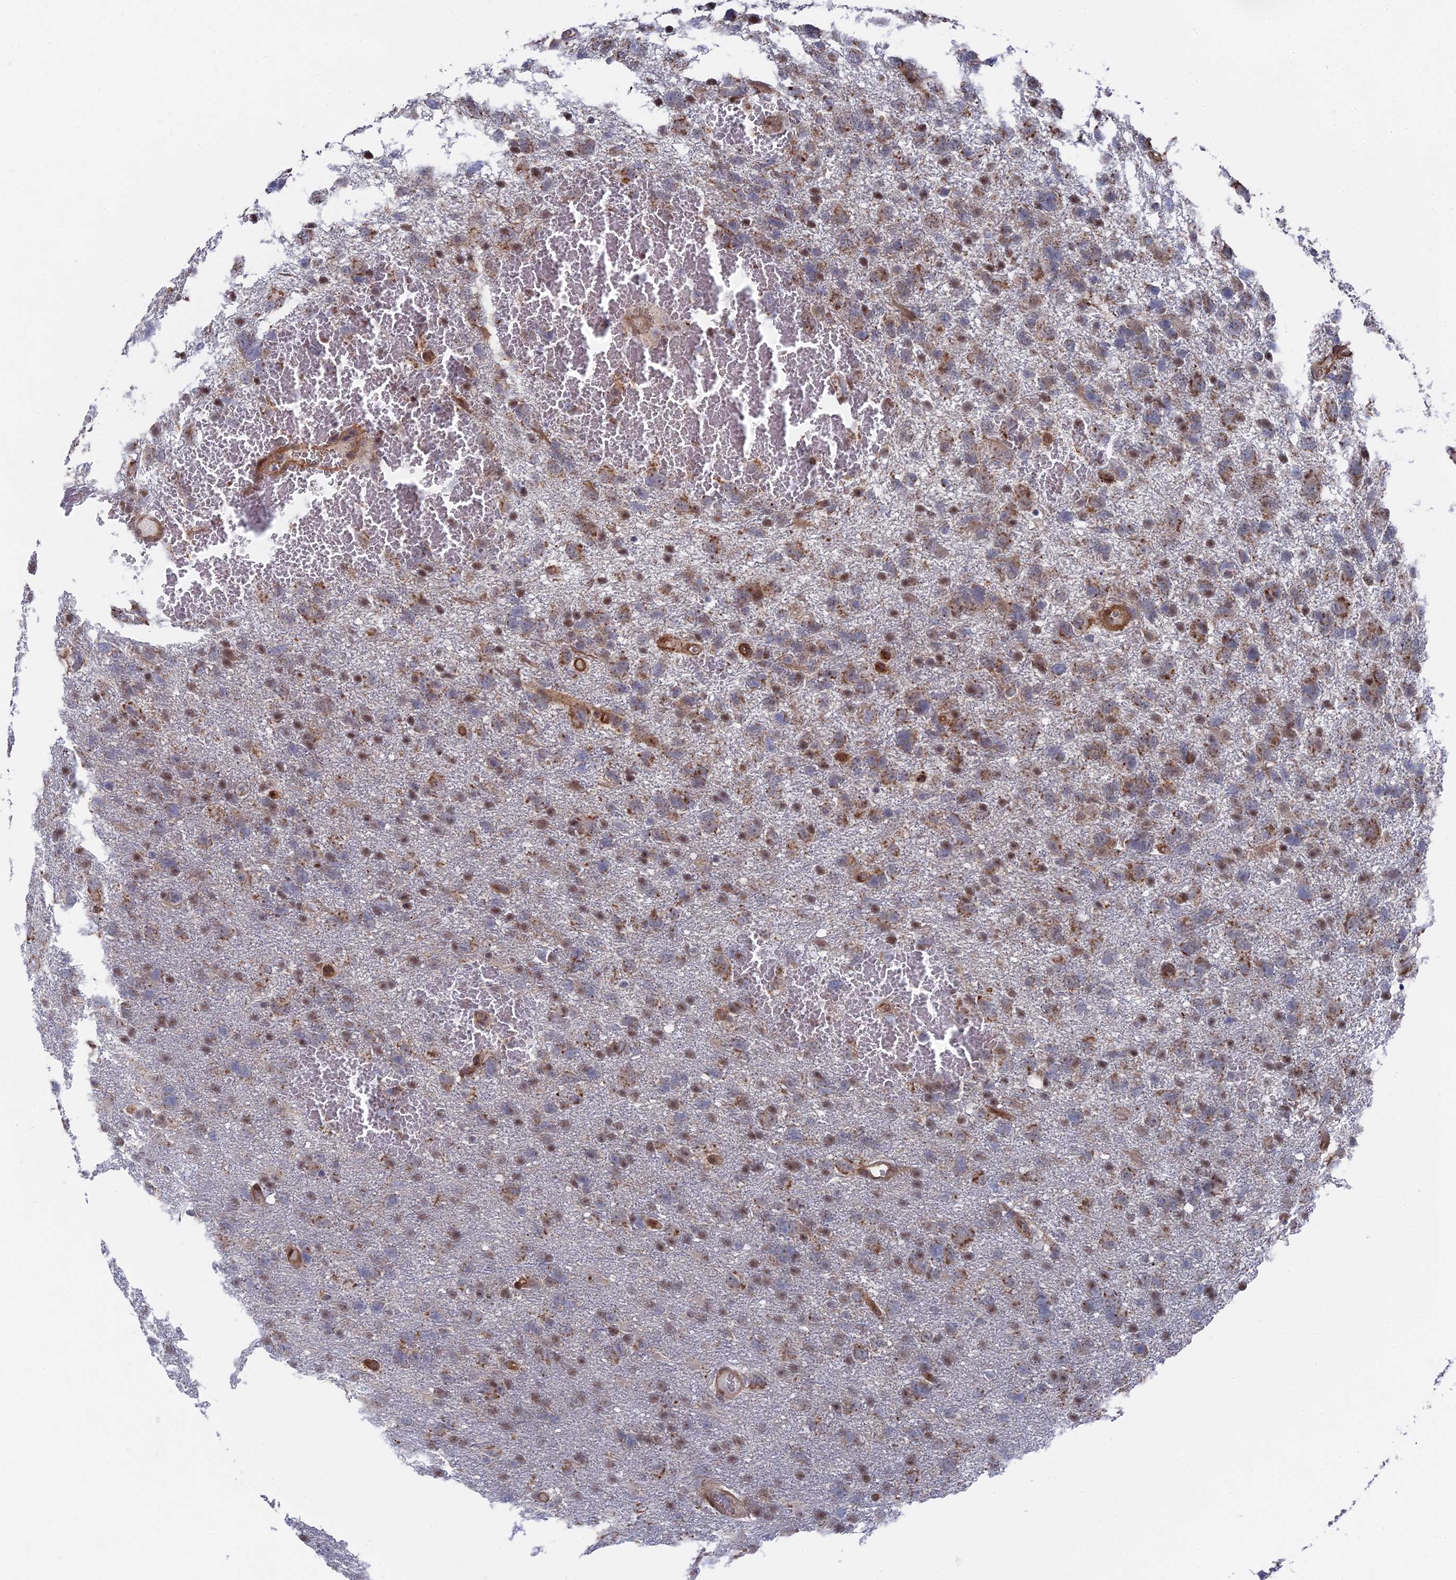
{"staining": {"intensity": "moderate", "quantity": "25%-75%", "location": "cytoplasmic/membranous"}, "tissue": "glioma", "cell_type": "Tumor cells", "image_type": "cancer", "snomed": [{"axis": "morphology", "description": "Glioma, malignant, High grade"}, {"axis": "topography", "description": "Brain"}], "caption": "Protein expression analysis of human glioma reveals moderate cytoplasmic/membranous staining in about 25%-75% of tumor cells. Immunohistochemistry stains the protein in brown and the nuclei are stained blue.", "gene": "UNC5D", "patient": {"sex": "male", "age": 61}}